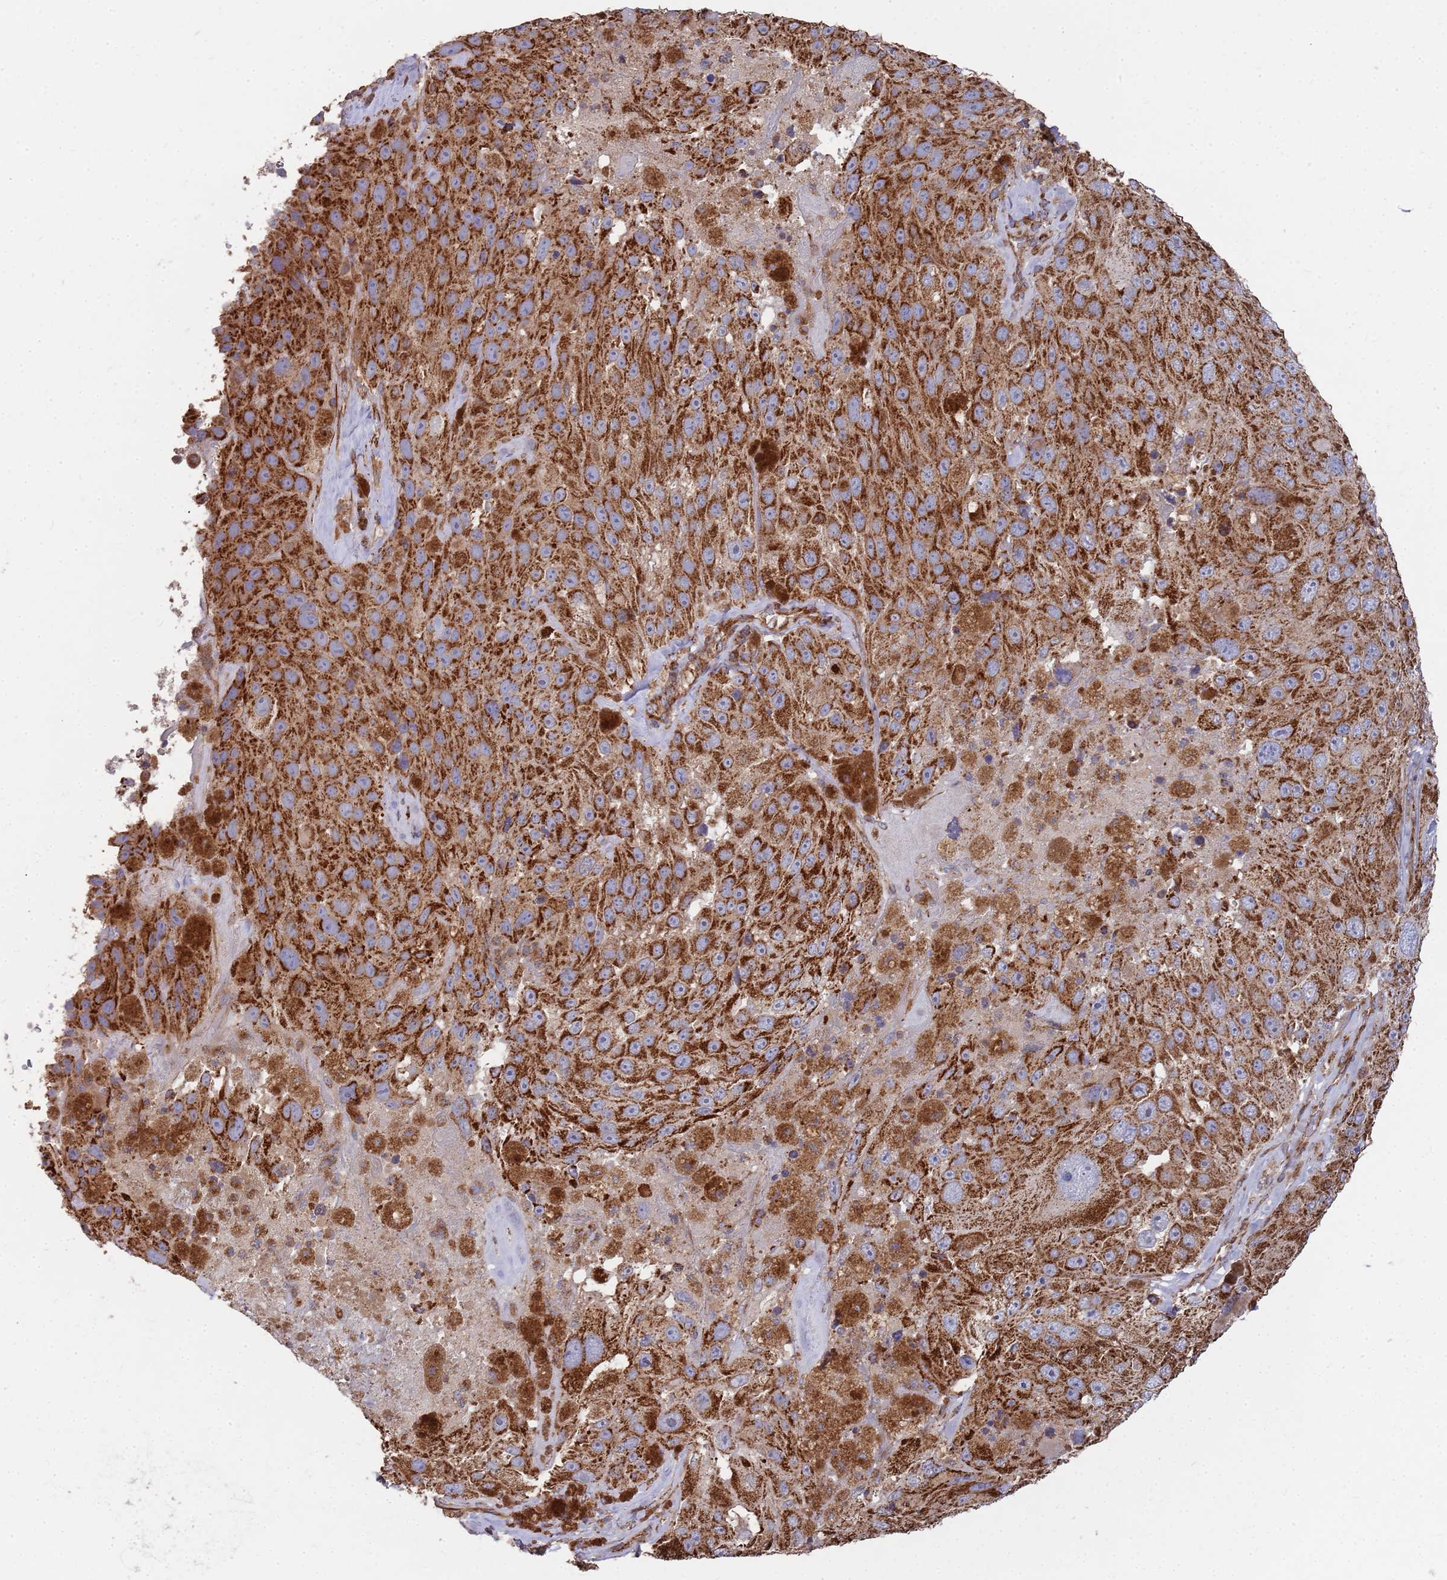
{"staining": {"intensity": "strong", "quantity": ">75%", "location": "cytoplasmic/membranous"}, "tissue": "melanoma", "cell_type": "Tumor cells", "image_type": "cancer", "snomed": [{"axis": "morphology", "description": "Malignant melanoma, Metastatic site"}, {"axis": "topography", "description": "Lymph node"}], "caption": "Melanoma was stained to show a protein in brown. There is high levels of strong cytoplasmic/membranous positivity in about >75% of tumor cells.", "gene": "WDFY3", "patient": {"sex": "male", "age": 62}}